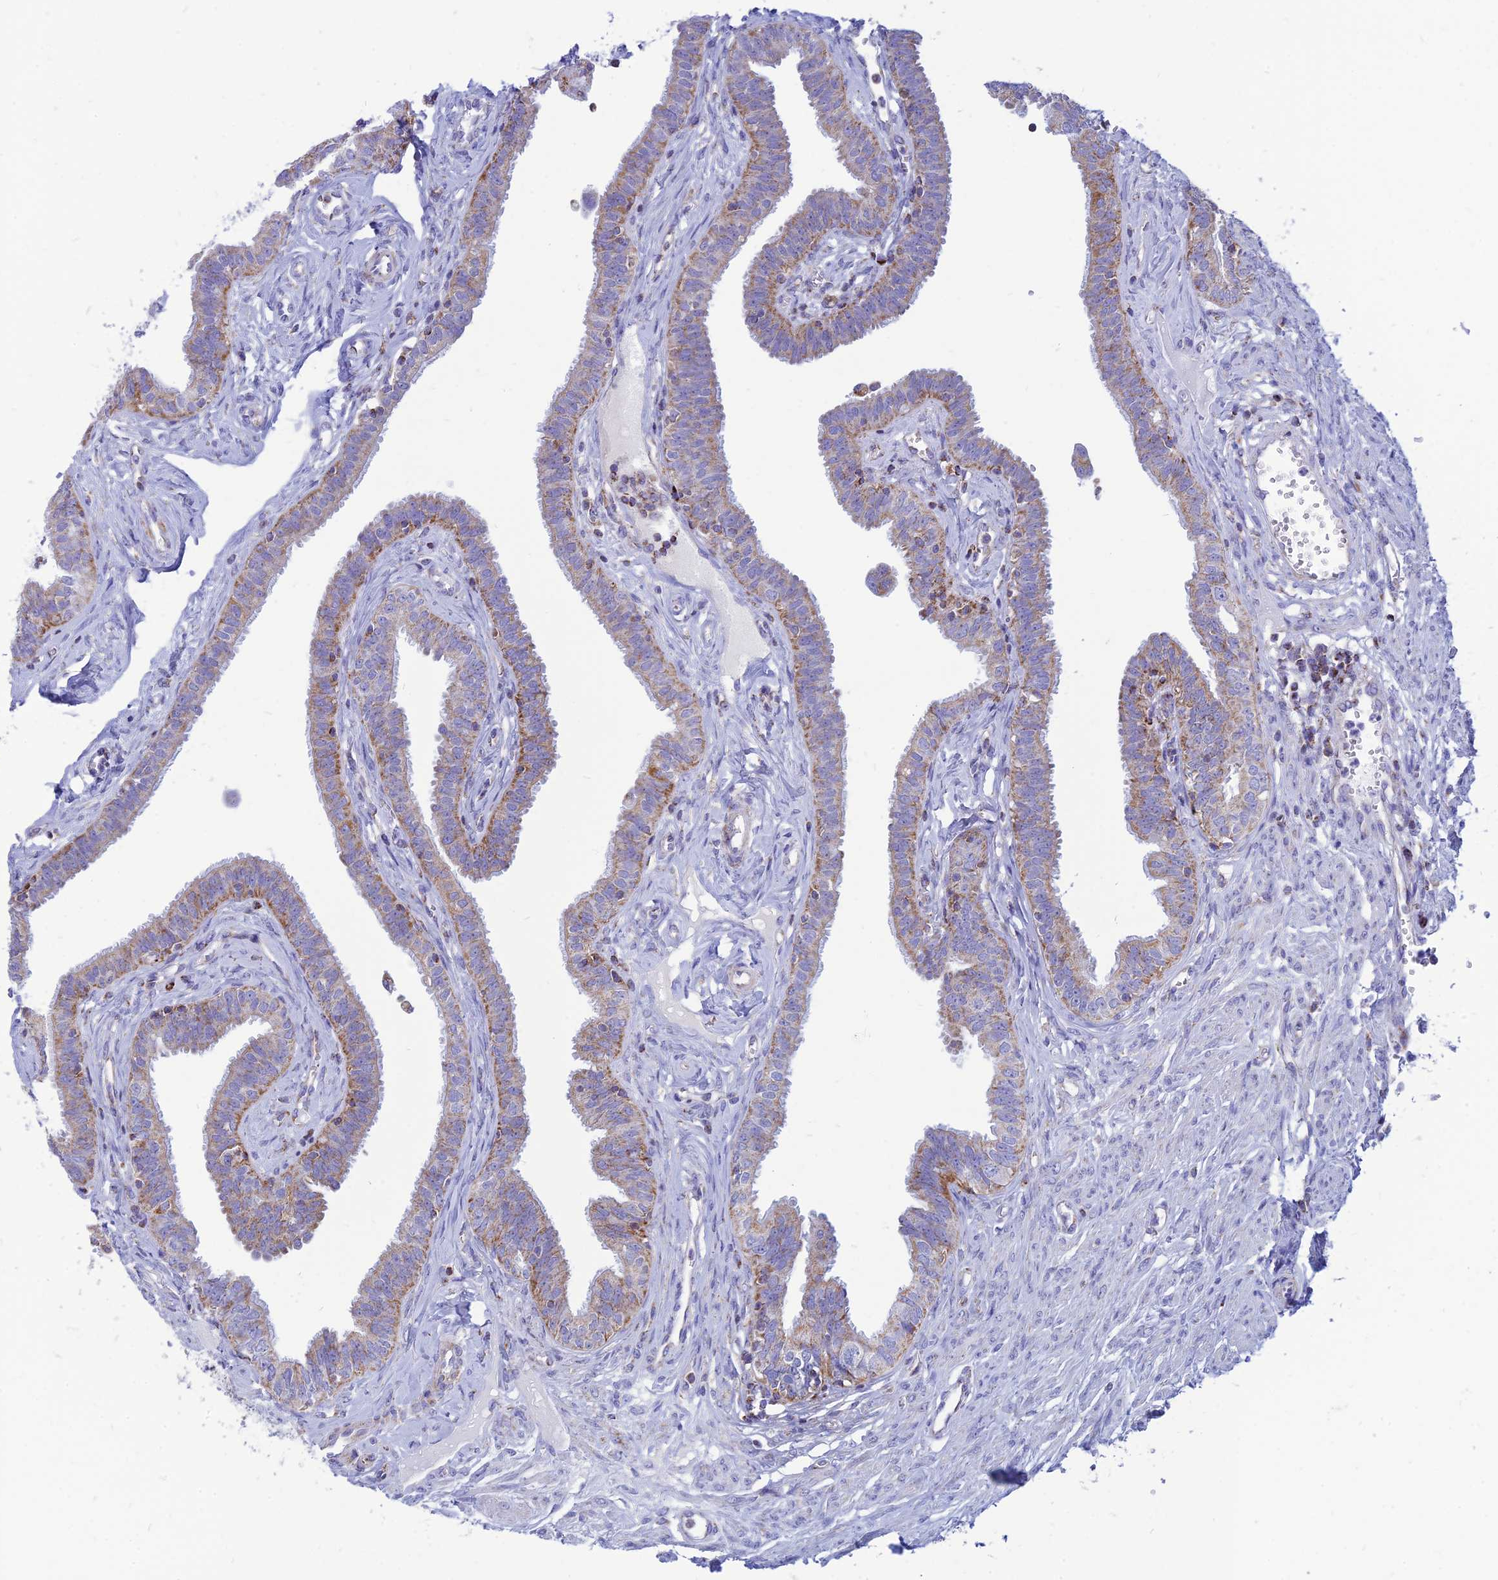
{"staining": {"intensity": "moderate", "quantity": "<25%", "location": "cytoplasmic/membranous"}, "tissue": "fallopian tube", "cell_type": "Glandular cells", "image_type": "normal", "snomed": [{"axis": "morphology", "description": "Normal tissue, NOS"}, {"axis": "morphology", "description": "Carcinoma, NOS"}, {"axis": "topography", "description": "Fallopian tube"}, {"axis": "topography", "description": "Ovary"}], "caption": "Fallopian tube stained for a protein (brown) shows moderate cytoplasmic/membranous positive staining in approximately <25% of glandular cells.", "gene": "PACC1", "patient": {"sex": "female", "age": 59}}